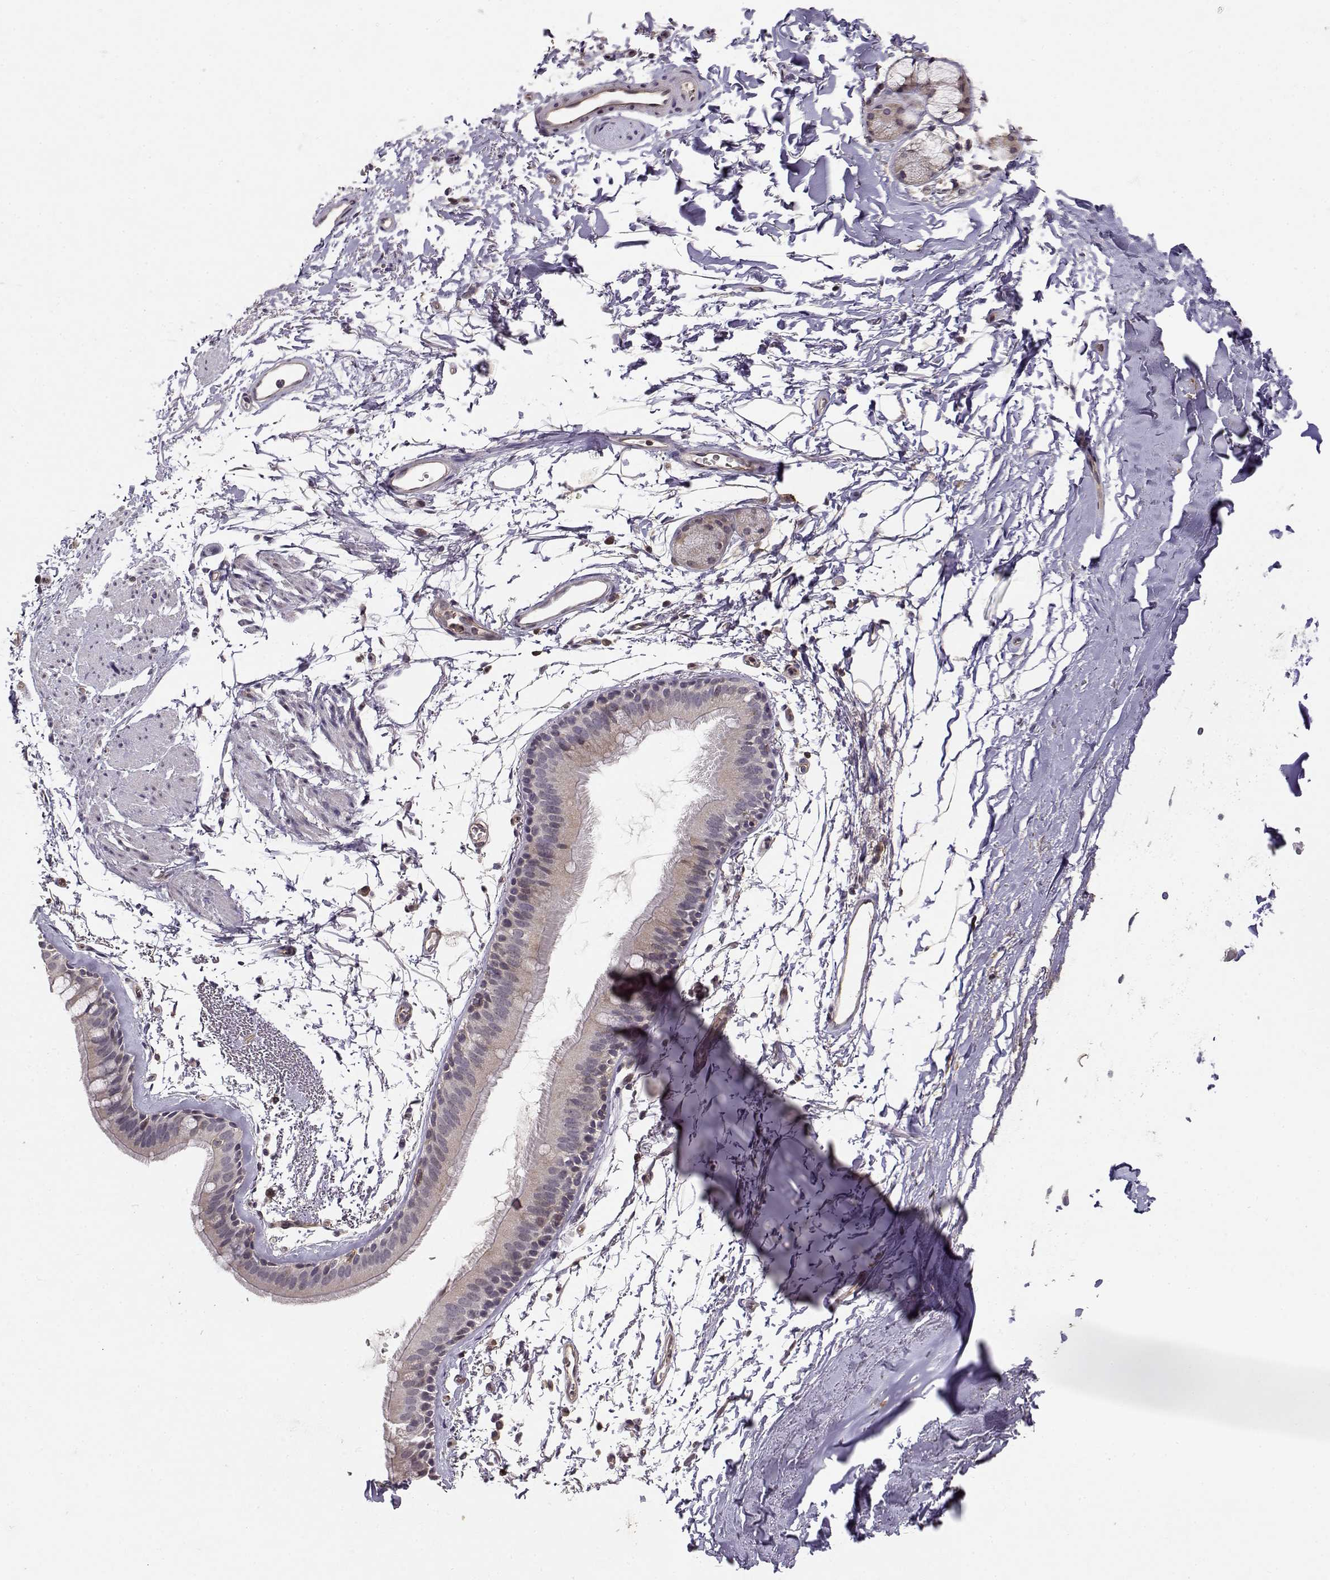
{"staining": {"intensity": "negative", "quantity": "none", "location": "none"}, "tissue": "adipose tissue", "cell_type": "Adipocytes", "image_type": "normal", "snomed": [{"axis": "morphology", "description": "Normal tissue, NOS"}, {"axis": "topography", "description": "Lymph node"}, {"axis": "topography", "description": "Bronchus"}], "caption": "Adipocytes show no significant expression in benign adipose tissue.", "gene": "IFITM1", "patient": {"sex": "female", "age": 70}}